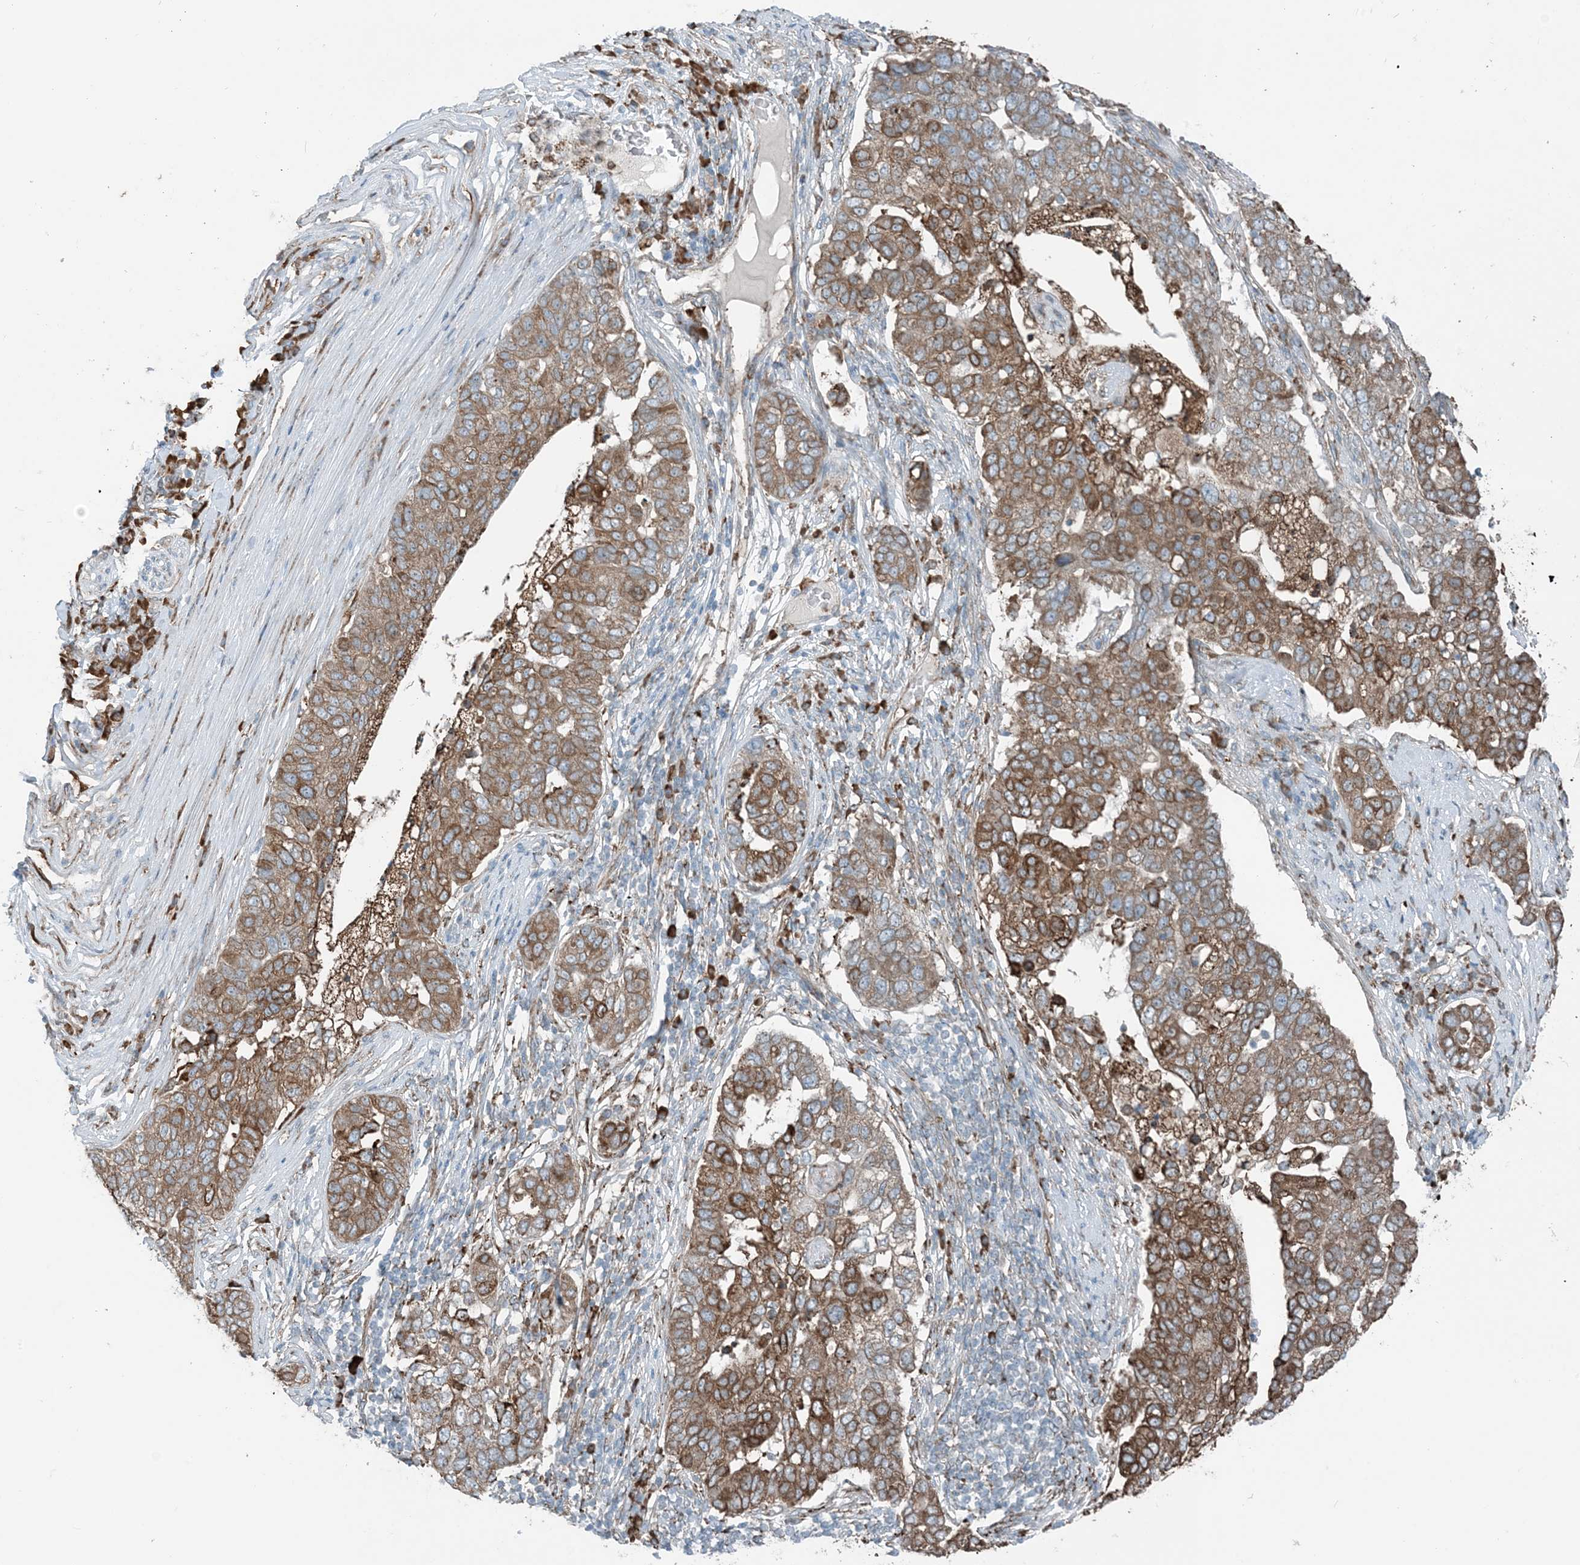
{"staining": {"intensity": "moderate", "quantity": ">75%", "location": "cytoplasmic/membranous"}, "tissue": "pancreatic cancer", "cell_type": "Tumor cells", "image_type": "cancer", "snomed": [{"axis": "morphology", "description": "Adenocarcinoma, NOS"}, {"axis": "topography", "description": "Pancreas"}], "caption": "Protein analysis of pancreatic adenocarcinoma tissue shows moderate cytoplasmic/membranous expression in about >75% of tumor cells. (Brightfield microscopy of DAB IHC at high magnification).", "gene": "CERKL", "patient": {"sex": "female", "age": 61}}